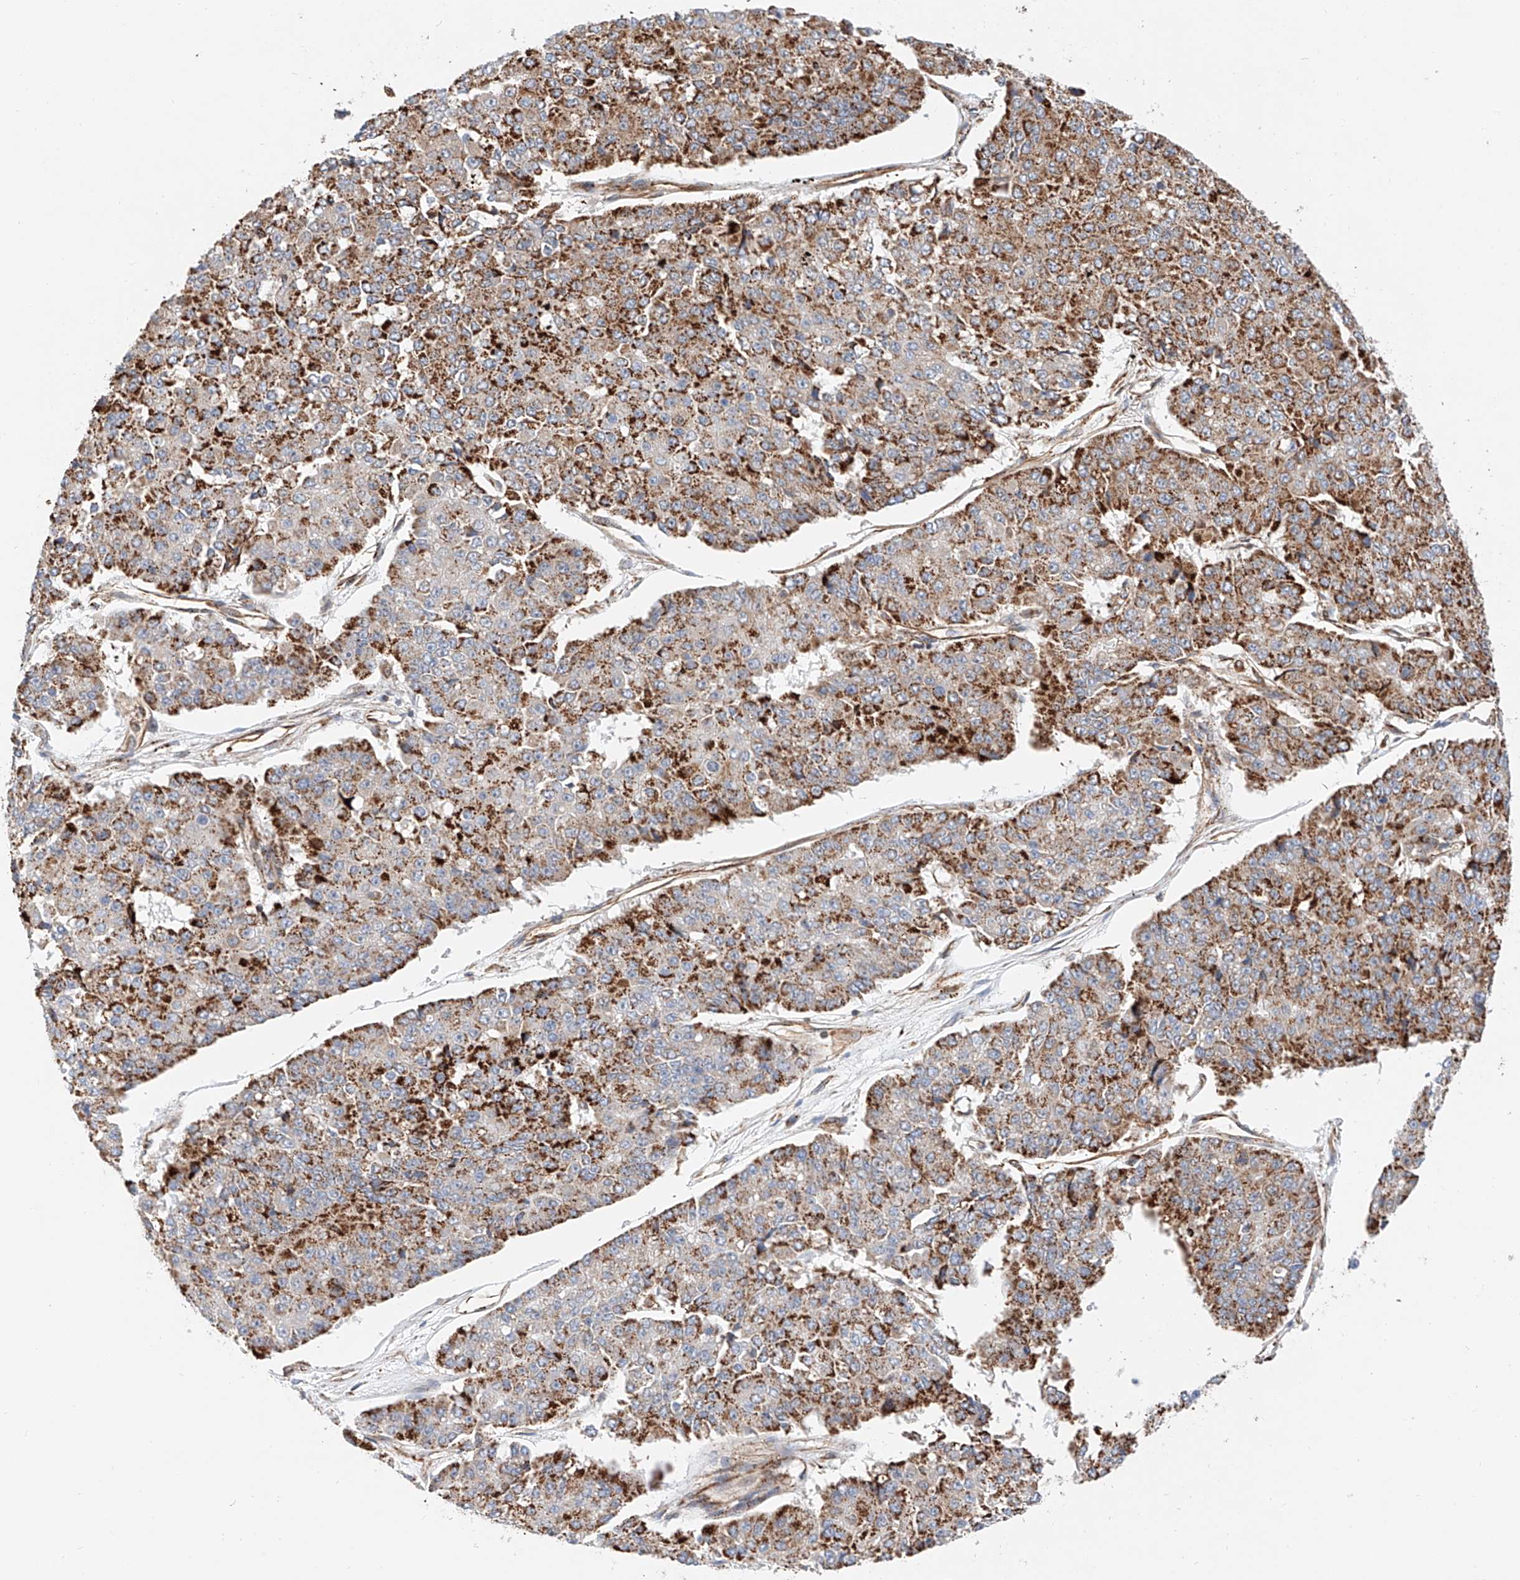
{"staining": {"intensity": "moderate", "quantity": ">75%", "location": "cytoplasmic/membranous"}, "tissue": "pancreatic cancer", "cell_type": "Tumor cells", "image_type": "cancer", "snomed": [{"axis": "morphology", "description": "Adenocarcinoma, NOS"}, {"axis": "topography", "description": "Pancreas"}], "caption": "Brown immunohistochemical staining in pancreatic adenocarcinoma shows moderate cytoplasmic/membranous staining in approximately >75% of tumor cells.", "gene": "NDUFV3", "patient": {"sex": "male", "age": 50}}